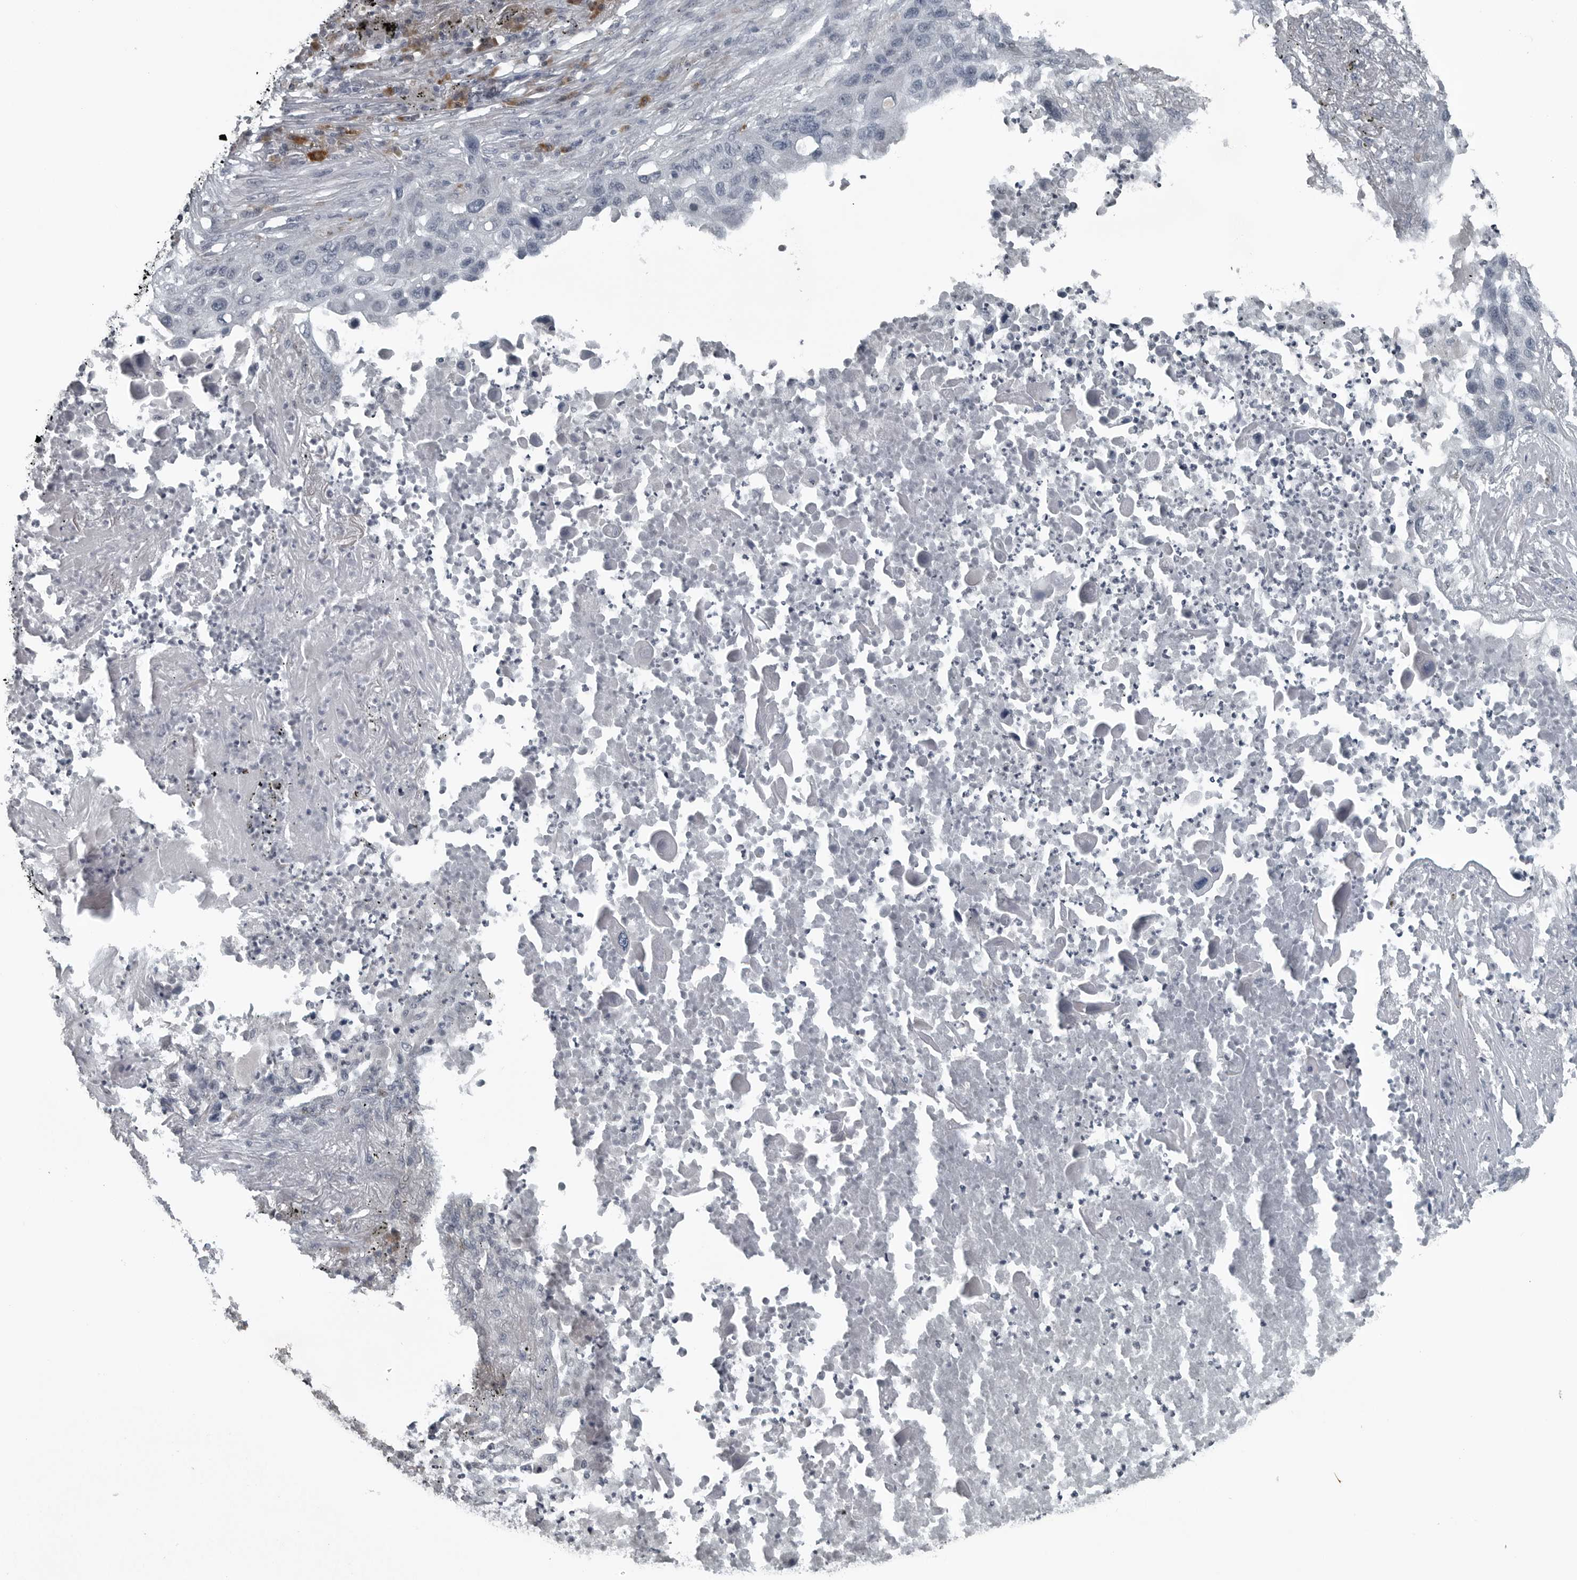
{"staining": {"intensity": "negative", "quantity": "none", "location": "none"}, "tissue": "lung cancer", "cell_type": "Tumor cells", "image_type": "cancer", "snomed": [{"axis": "morphology", "description": "Squamous cell carcinoma, NOS"}, {"axis": "topography", "description": "Lung"}], "caption": "The histopathology image shows no significant staining in tumor cells of lung cancer.", "gene": "DNAAF11", "patient": {"sex": "female", "age": 63}}